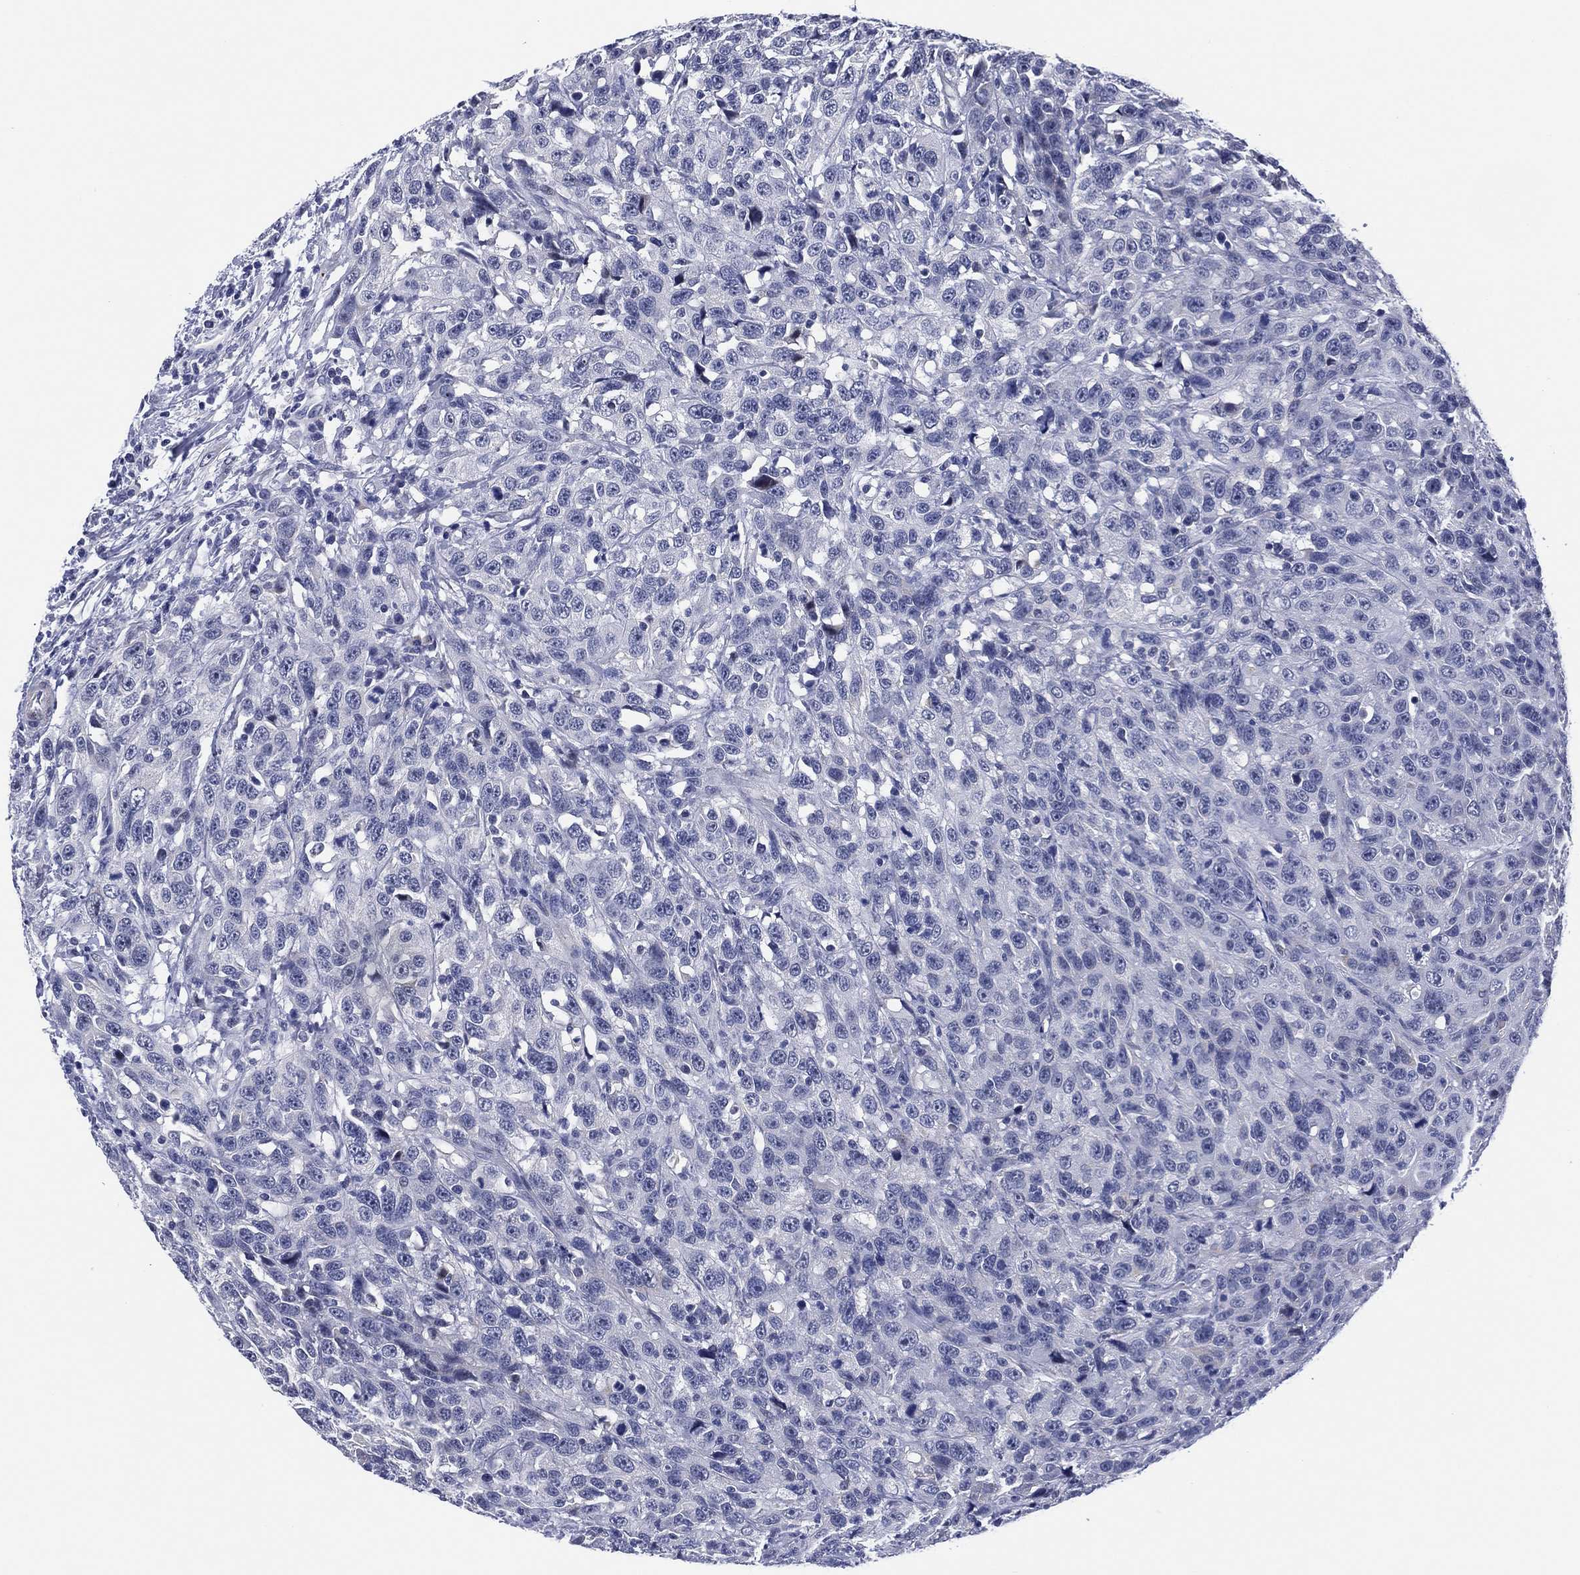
{"staining": {"intensity": "negative", "quantity": "none", "location": "none"}, "tissue": "urothelial cancer", "cell_type": "Tumor cells", "image_type": "cancer", "snomed": [{"axis": "morphology", "description": "Urothelial carcinoma, NOS"}, {"axis": "morphology", "description": "Urothelial carcinoma, High grade"}, {"axis": "topography", "description": "Urinary bladder"}], "caption": "Tumor cells show no significant protein positivity in urothelial cancer.", "gene": "CLIP3", "patient": {"sex": "female", "age": 73}}